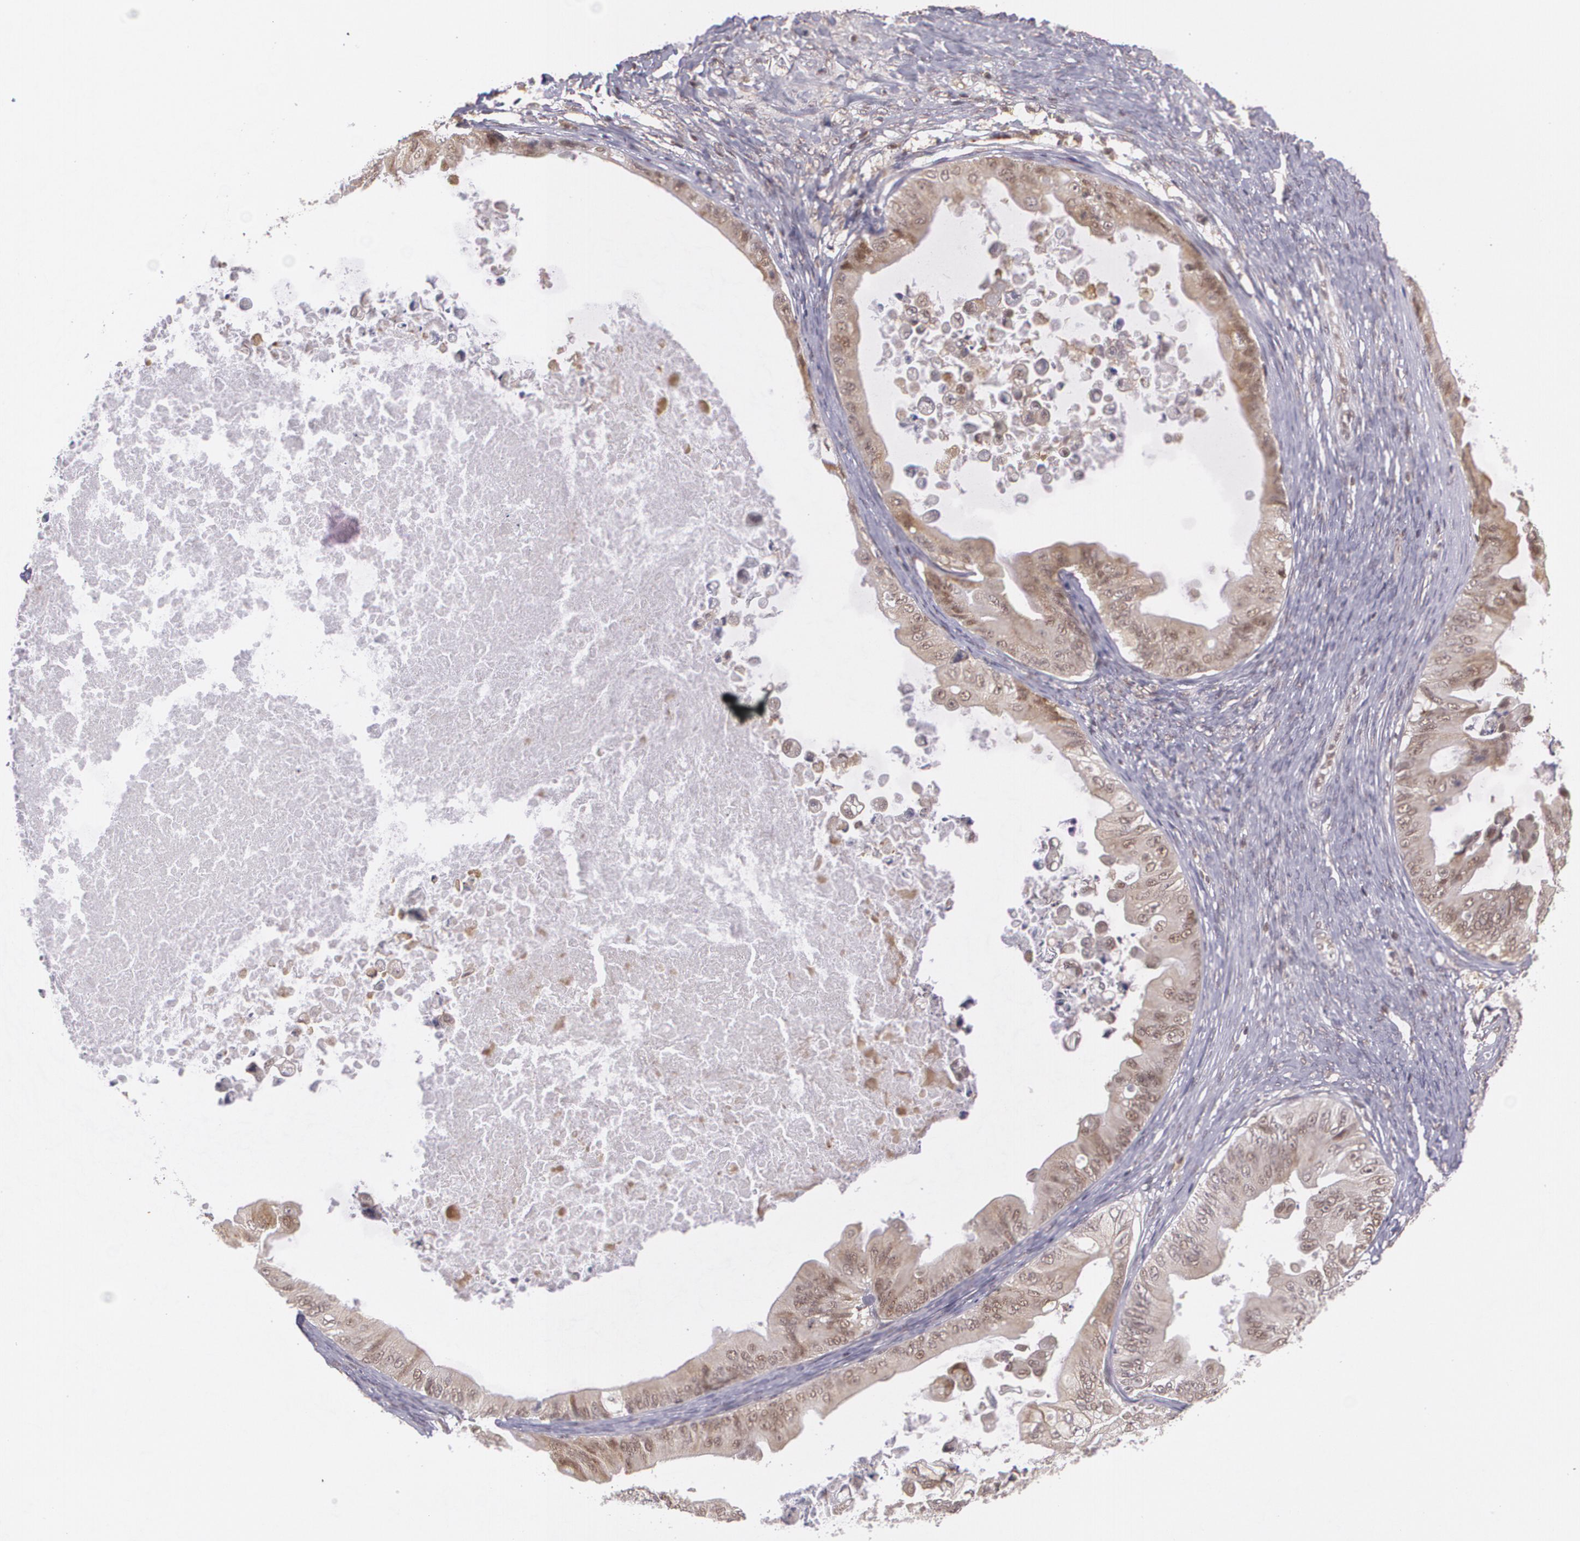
{"staining": {"intensity": "moderate", "quantity": "25%-75%", "location": "cytoplasmic/membranous,nuclear"}, "tissue": "ovarian cancer", "cell_type": "Tumor cells", "image_type": "cancer", "snomed": [{"axis": "morphology", "description": "Cystadenocarcinoma, mucinous, NOS"}, {"axis": "topography", "description": "Ovary"}], "caption": "Mucinous cystadenocarcinoma (ovarian) stained for a protein (brown) displays moderate cytoplasmic/membranous and nuclear positive expression in approximately 25%-75% of tumor cells.", "gene": "CUL2", "patient": {"sex": "female", "age": 37}}